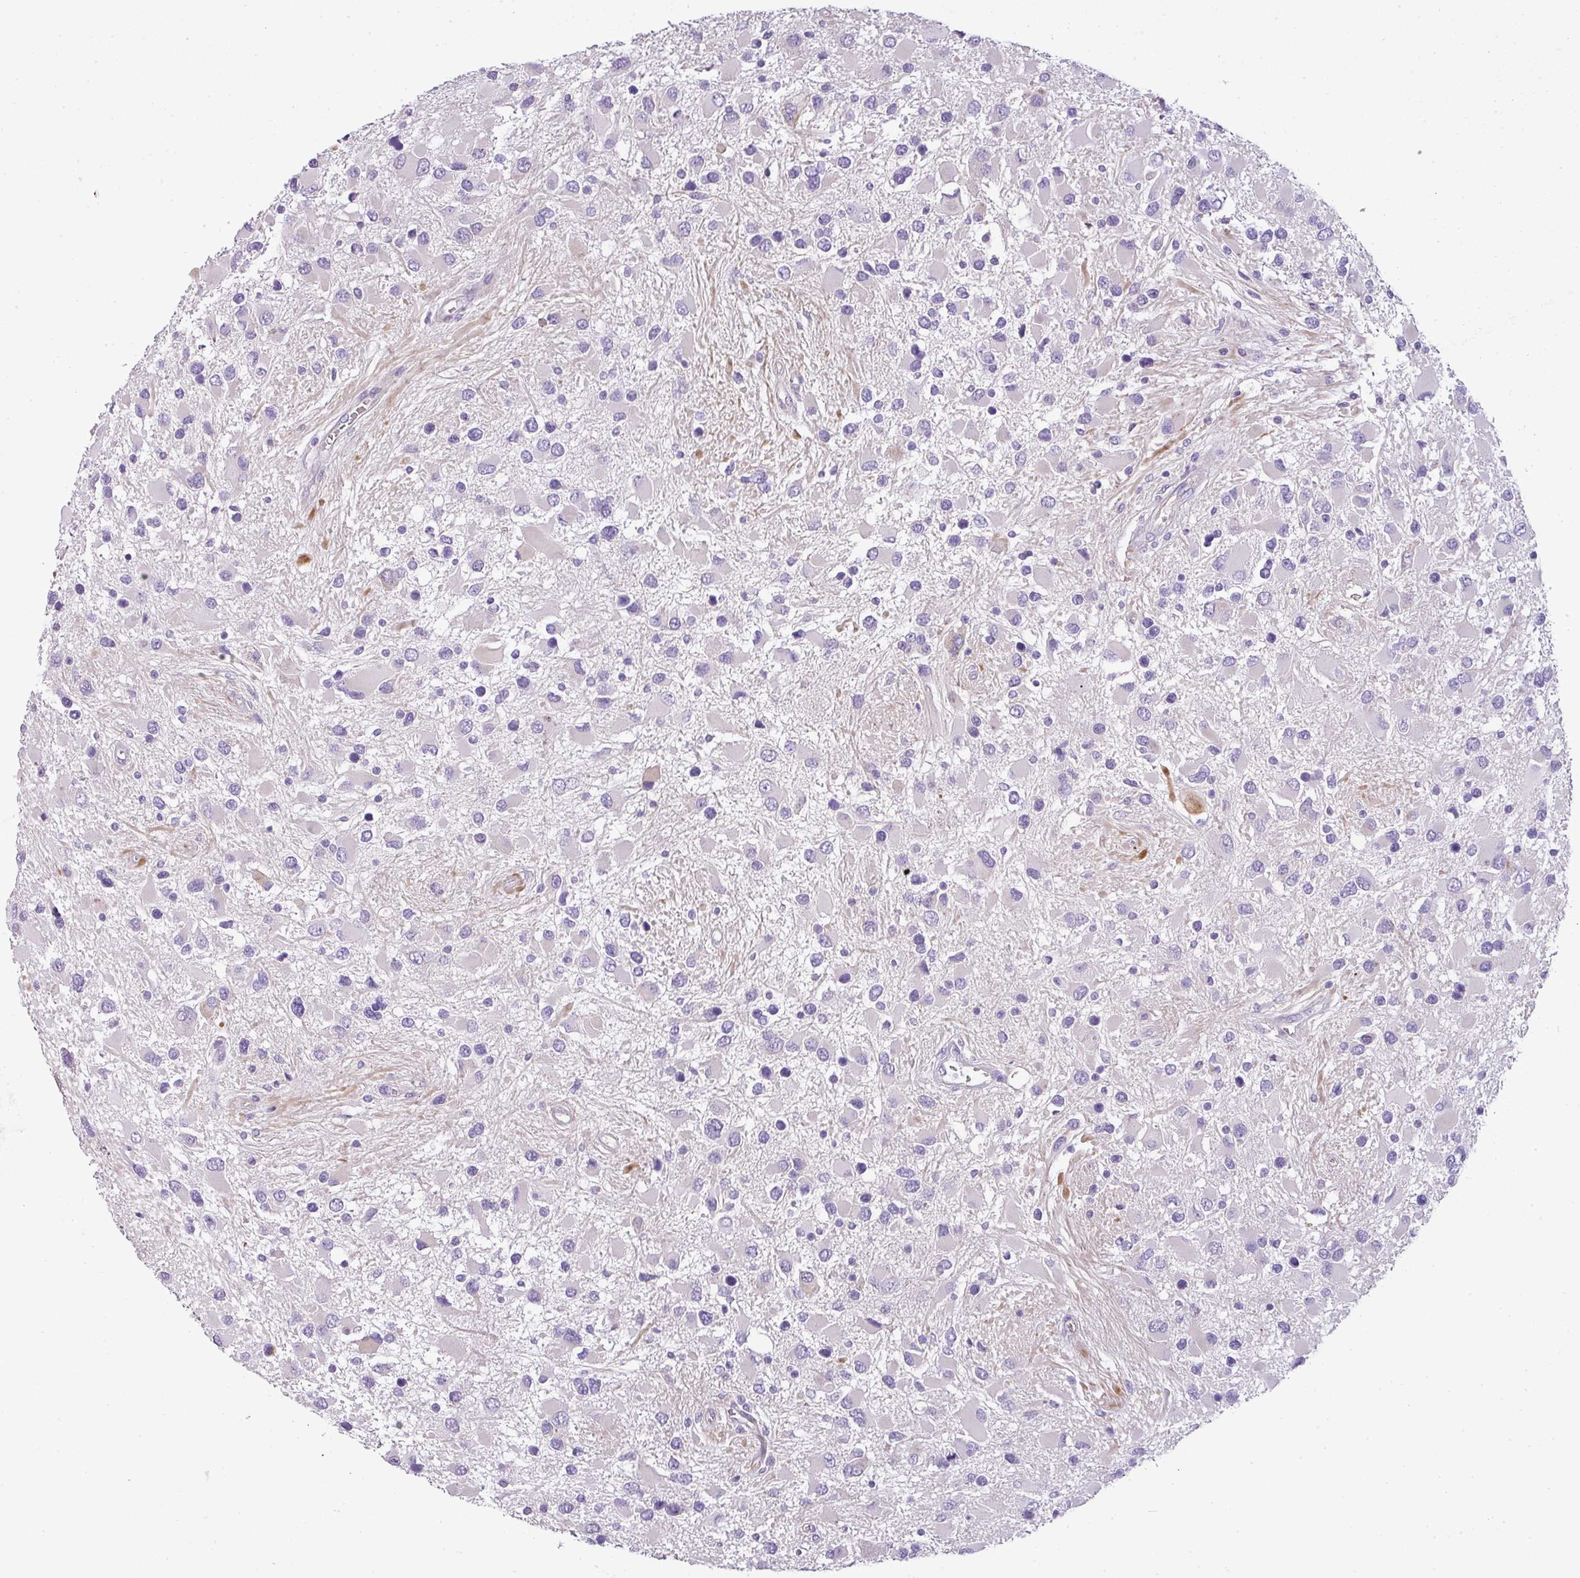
{"staining": {"intensity": "negative", "quantity": "none", "location": "none"}, "tissue": "glioma", "cell_type": "Tumor cells", "image_type": "cancer", "snomed": [{"axis": "morphology", "description": "Glioma, malignant, High grade"}, {"axis": "topography", "description": "Brain"}], "caption": "IHC of glioma demonstrates no staining in tumor cells.", "gene": "ENSG00000273748", "patient": {"sex": "male", "age": 53}}